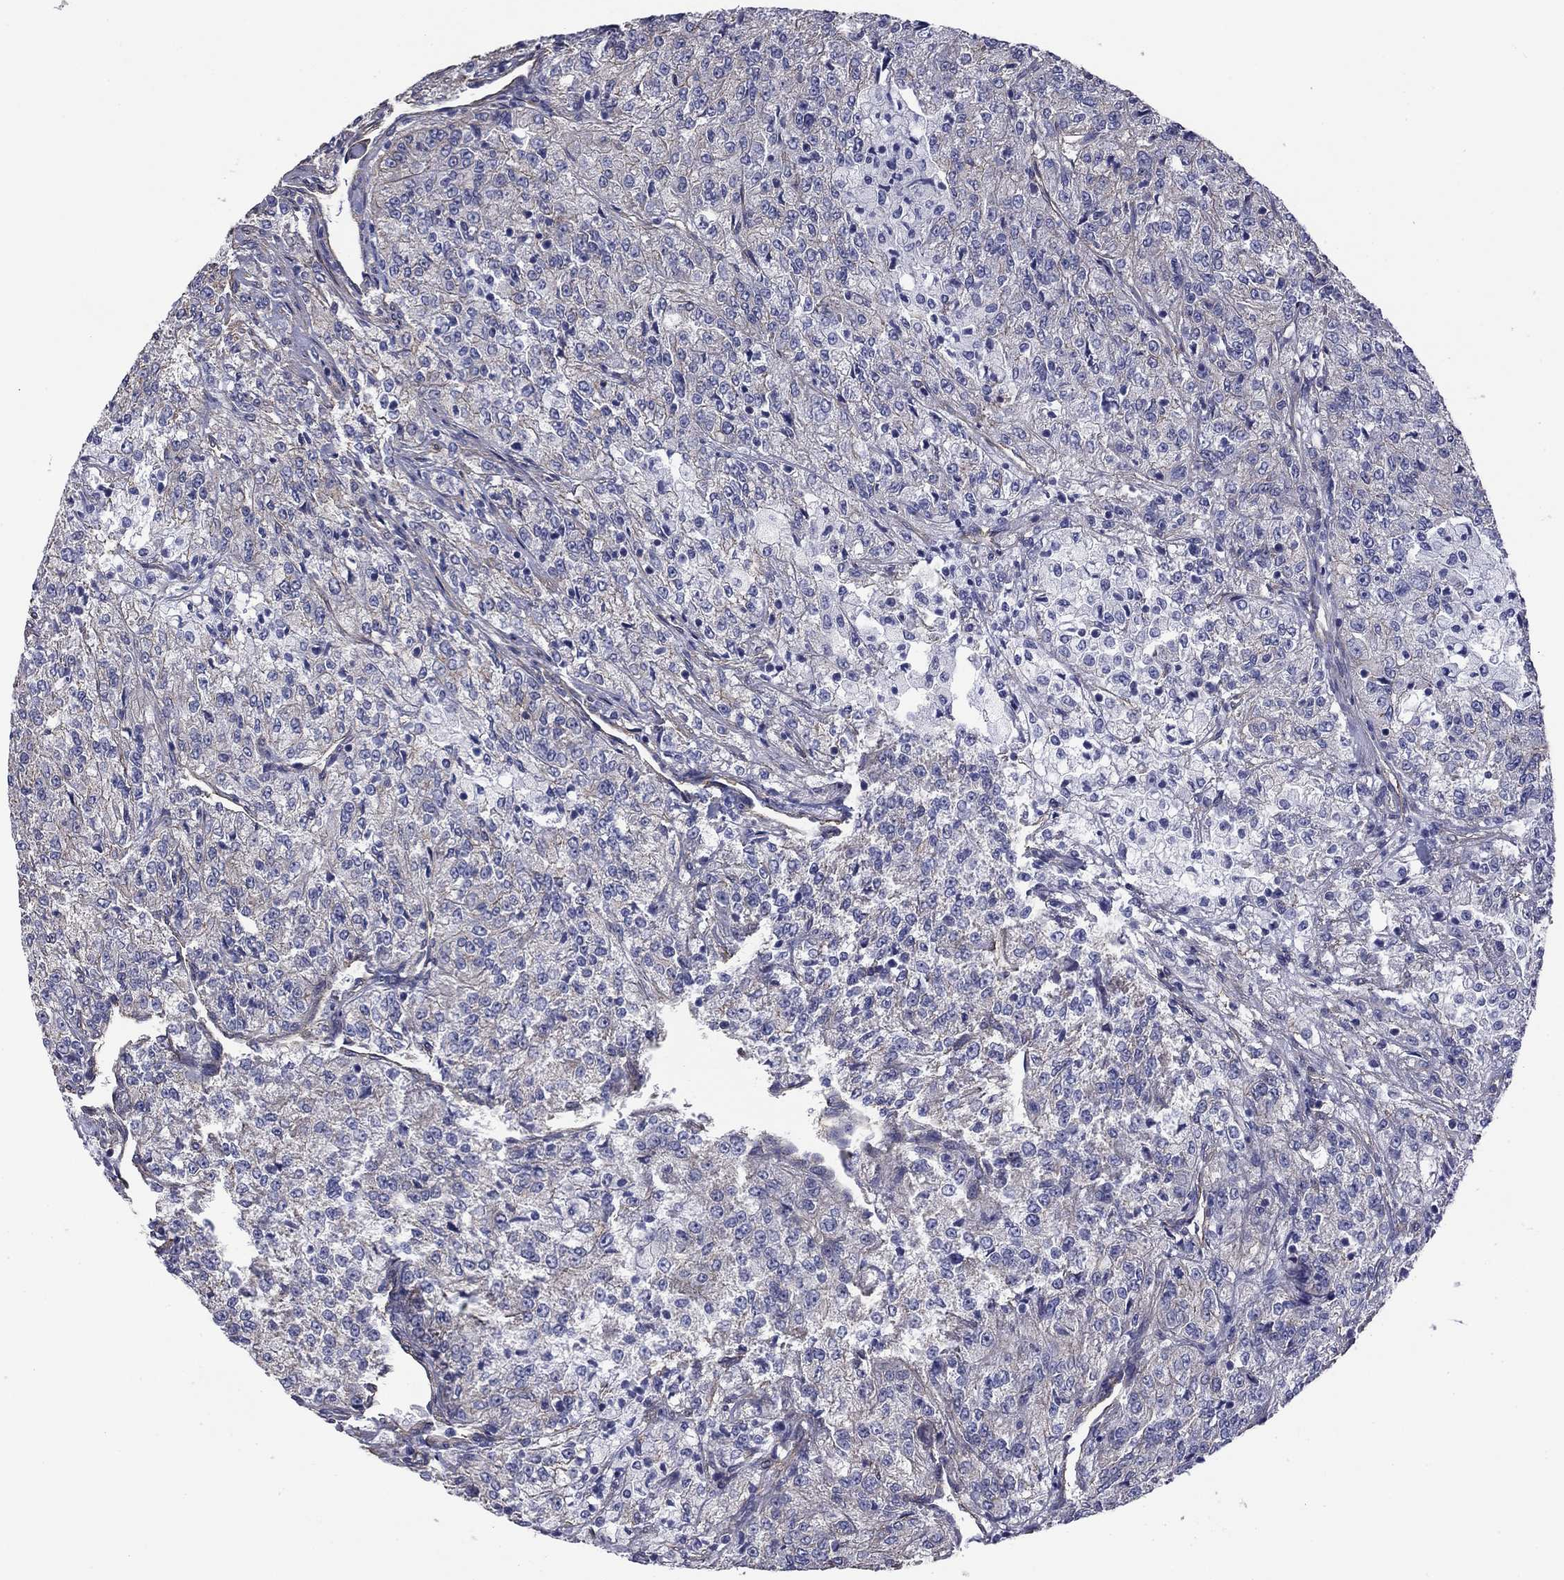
{"staining": {"intensity": "negative", "quantity": "none", "location": "none"}, "tissue": "renal cancer", "cell_type": "Tumor cells", "image_type": "cancer", "snomed": [{"axis": "morphology", "description": "Adenocarcinoma, NOS"}, {"axis": "topography", "description": "Kidney"}], "caption": "Immunohistochemistry (IHC) image of human adenocarcinoma (renal) stained for a protein (brown), which shows no expression in tumor cells.", "gene": "TCHH", "patient": {"sex": "female", "age": 63}}